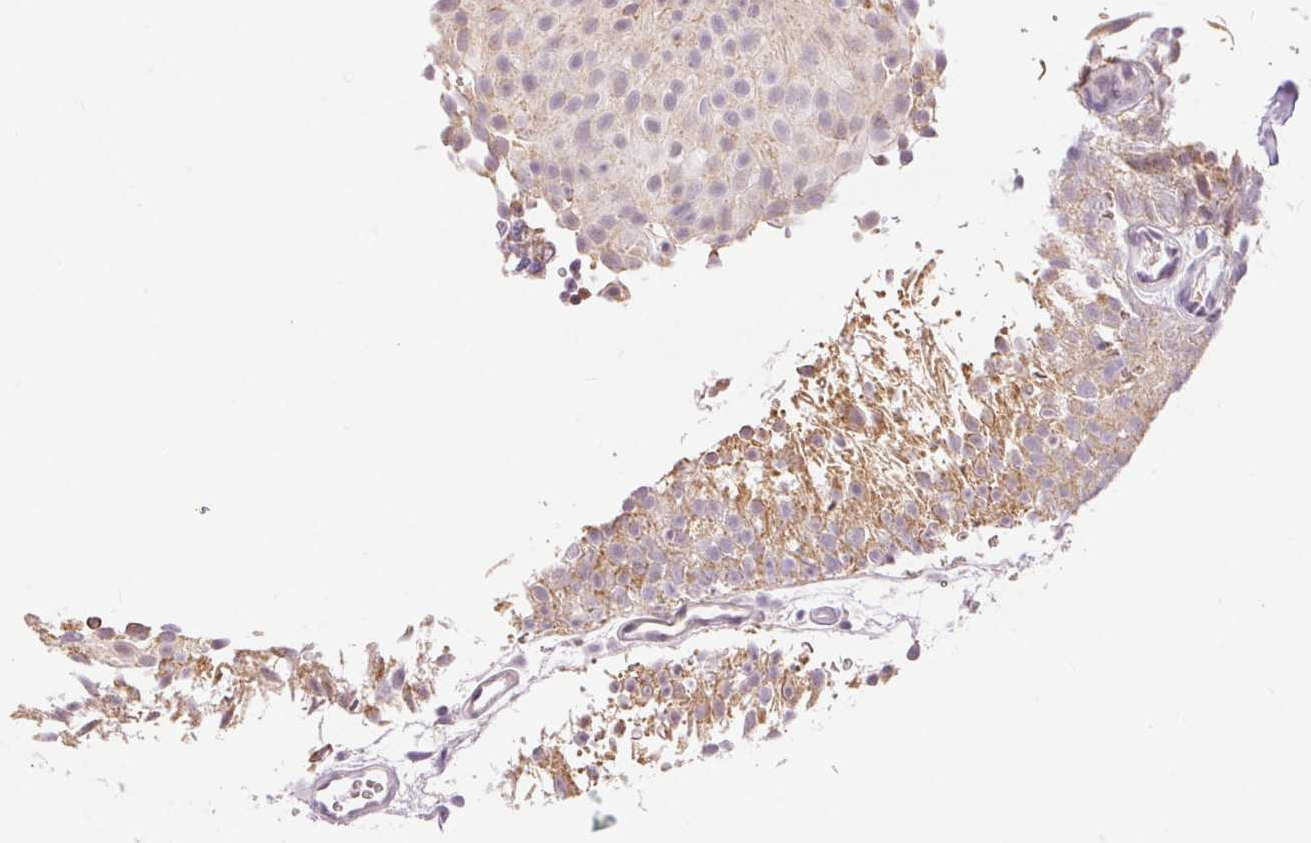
{"staining": {"intensity": "weak", "quantity": "<25%", "location": "cytoplasmic/membranous"}, "tissue": "urothelial cancer", "cell_type": "Tumor cells", "image_type": "cancer", "snomed": [{"axis": "morphology", "description": "Urothelial carcinoma, Low grade"}, {"axis": "topography", "description": "Urinary bladder"}], "caption": "A high-resolution histopathology image shows IHC staining of low-grade urothelial carcinoma, which reveals no significant positivity in tumor cells.", "gene": "POU2F2", "patient": {"sex": "male", "age": 78}}